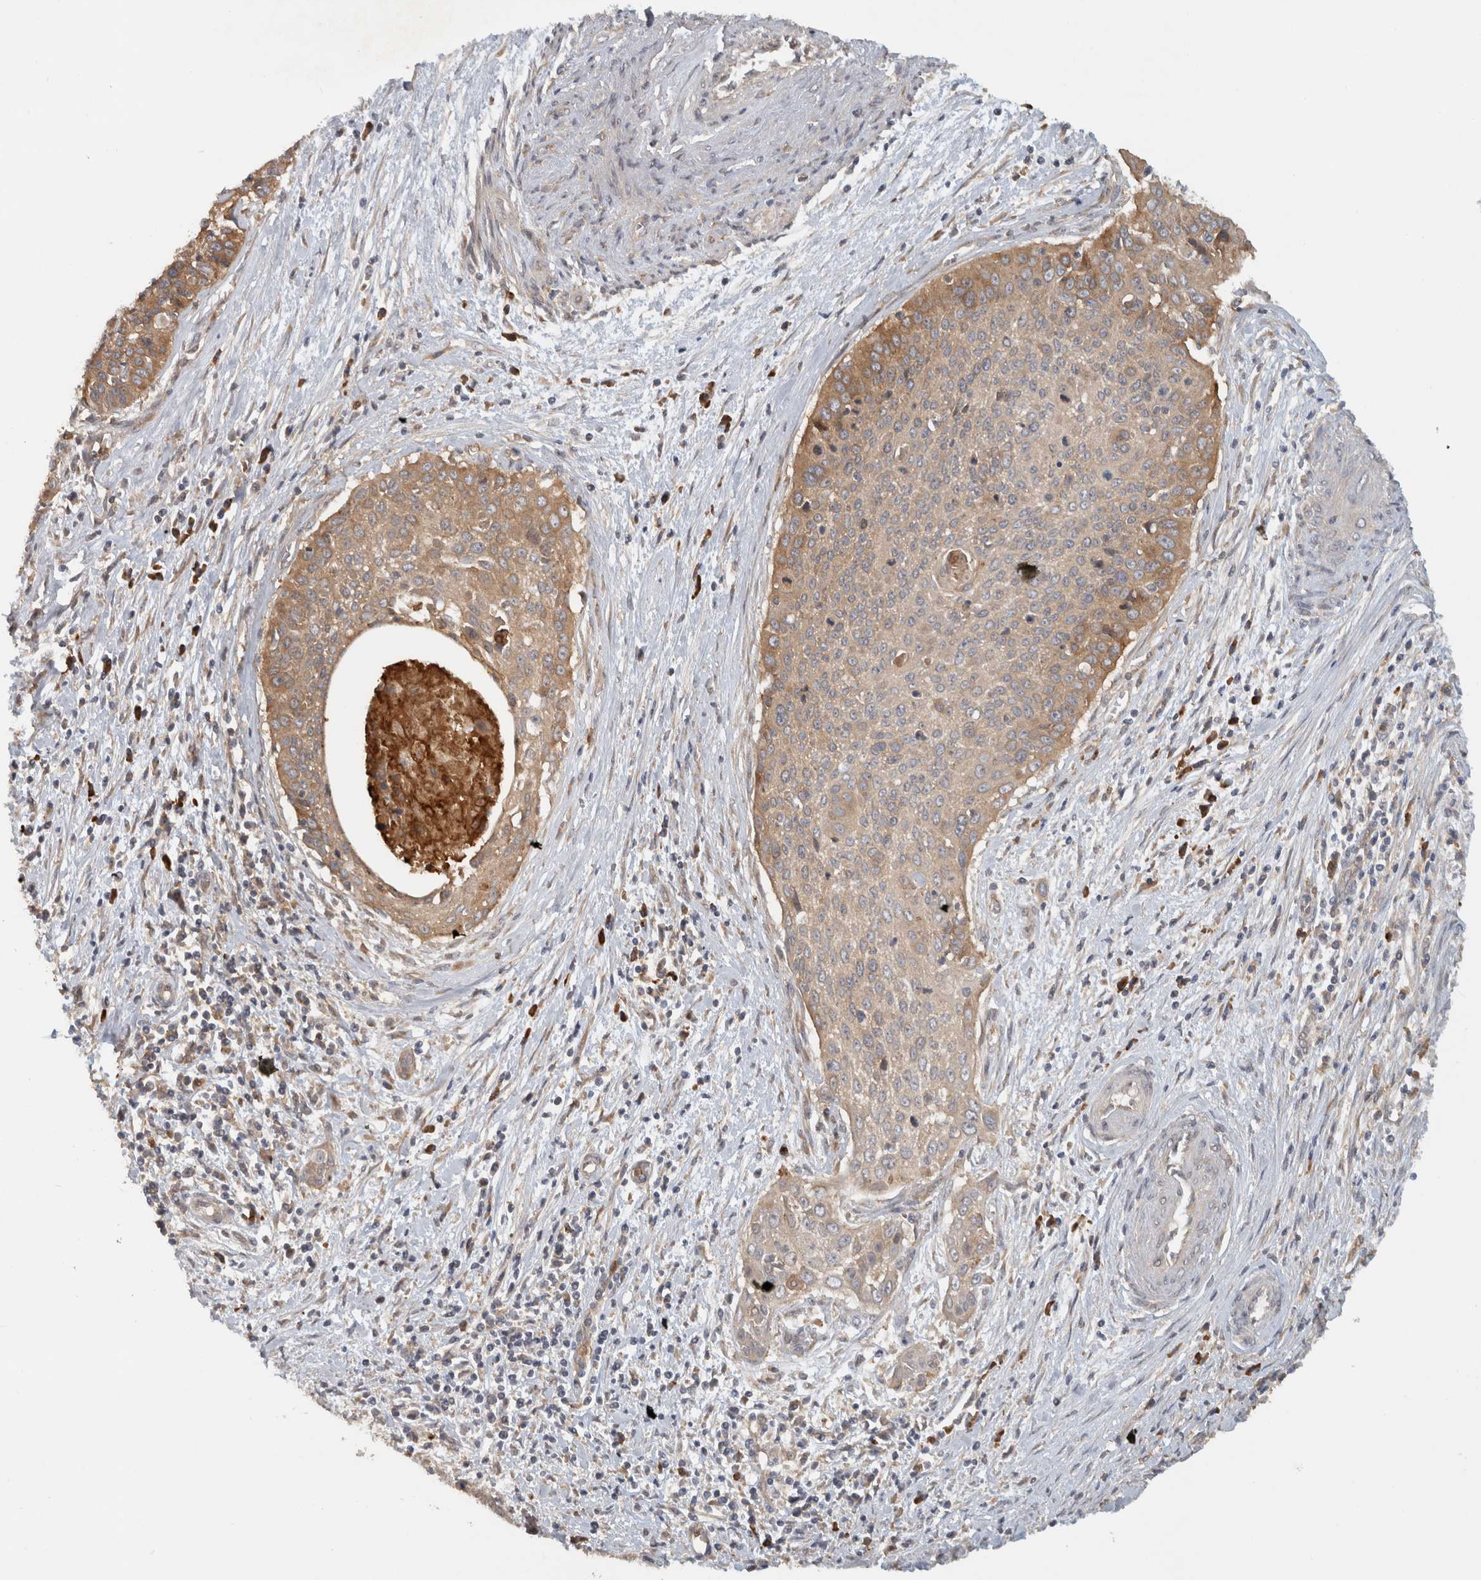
{"staining": {"intensity": "weak", "quantity": ">75%", "location": "cytoplasmic/membranous"}, "tissue": "cervical cancer", "cell_type": "Tumor cells", "image_type": "cancer", "snomed": [{"axis": "morphology", "description": "Squamous cell carcinoma, NOS"}, {"axis": "topography", "description": "Cervix"}], "caption": "Brown immunohistochemical staining in cervical cancer reveals weak cytoplasmic/membranous expression in approximately >75% of tumor cells. The protein is stained brown, and the nuclei are stained in blue (DAB IHC with brightfield microscopy, high magnification).", "gene": "VEPH1", "patient": {"sex": "female", "age": 55}}